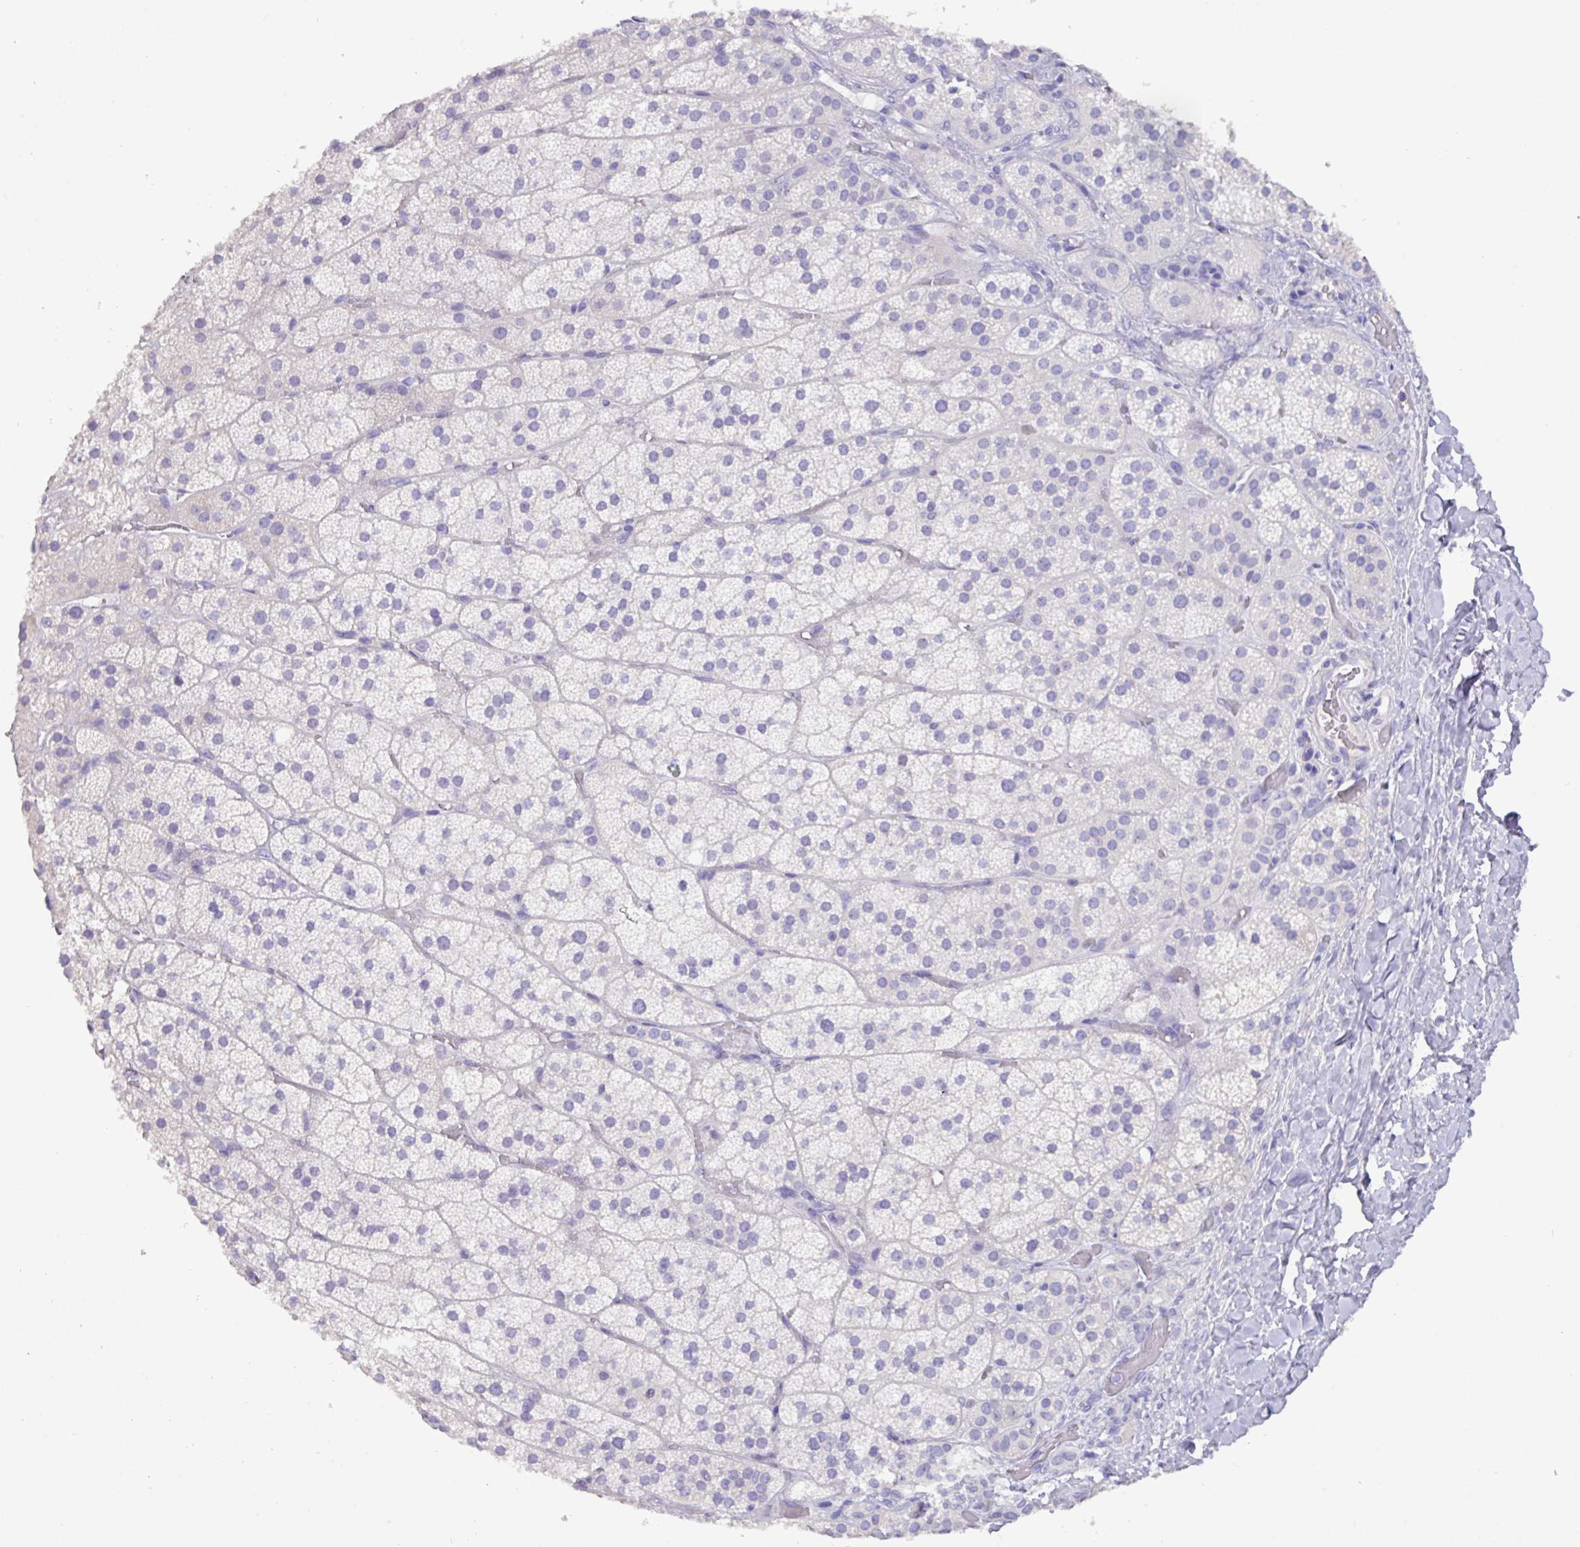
{"staining": {"intensity": "negative", "quantity": "none", "location": "none"}, "tissue": "adrenal gland", "cell_type": "Glandular cells", "image_type": "normal", "snomed": [{"axis": "morphology", "description": "Normal tissue, NOS"}, {"axis": "topography", "description": "Adrenal gland"}], "caption": "An image of adrenal gland stained for a protein reveals no brown staining in glandular cells.", "gene": "EPCAM", "patient": {"sex": "male", "age": 57}}